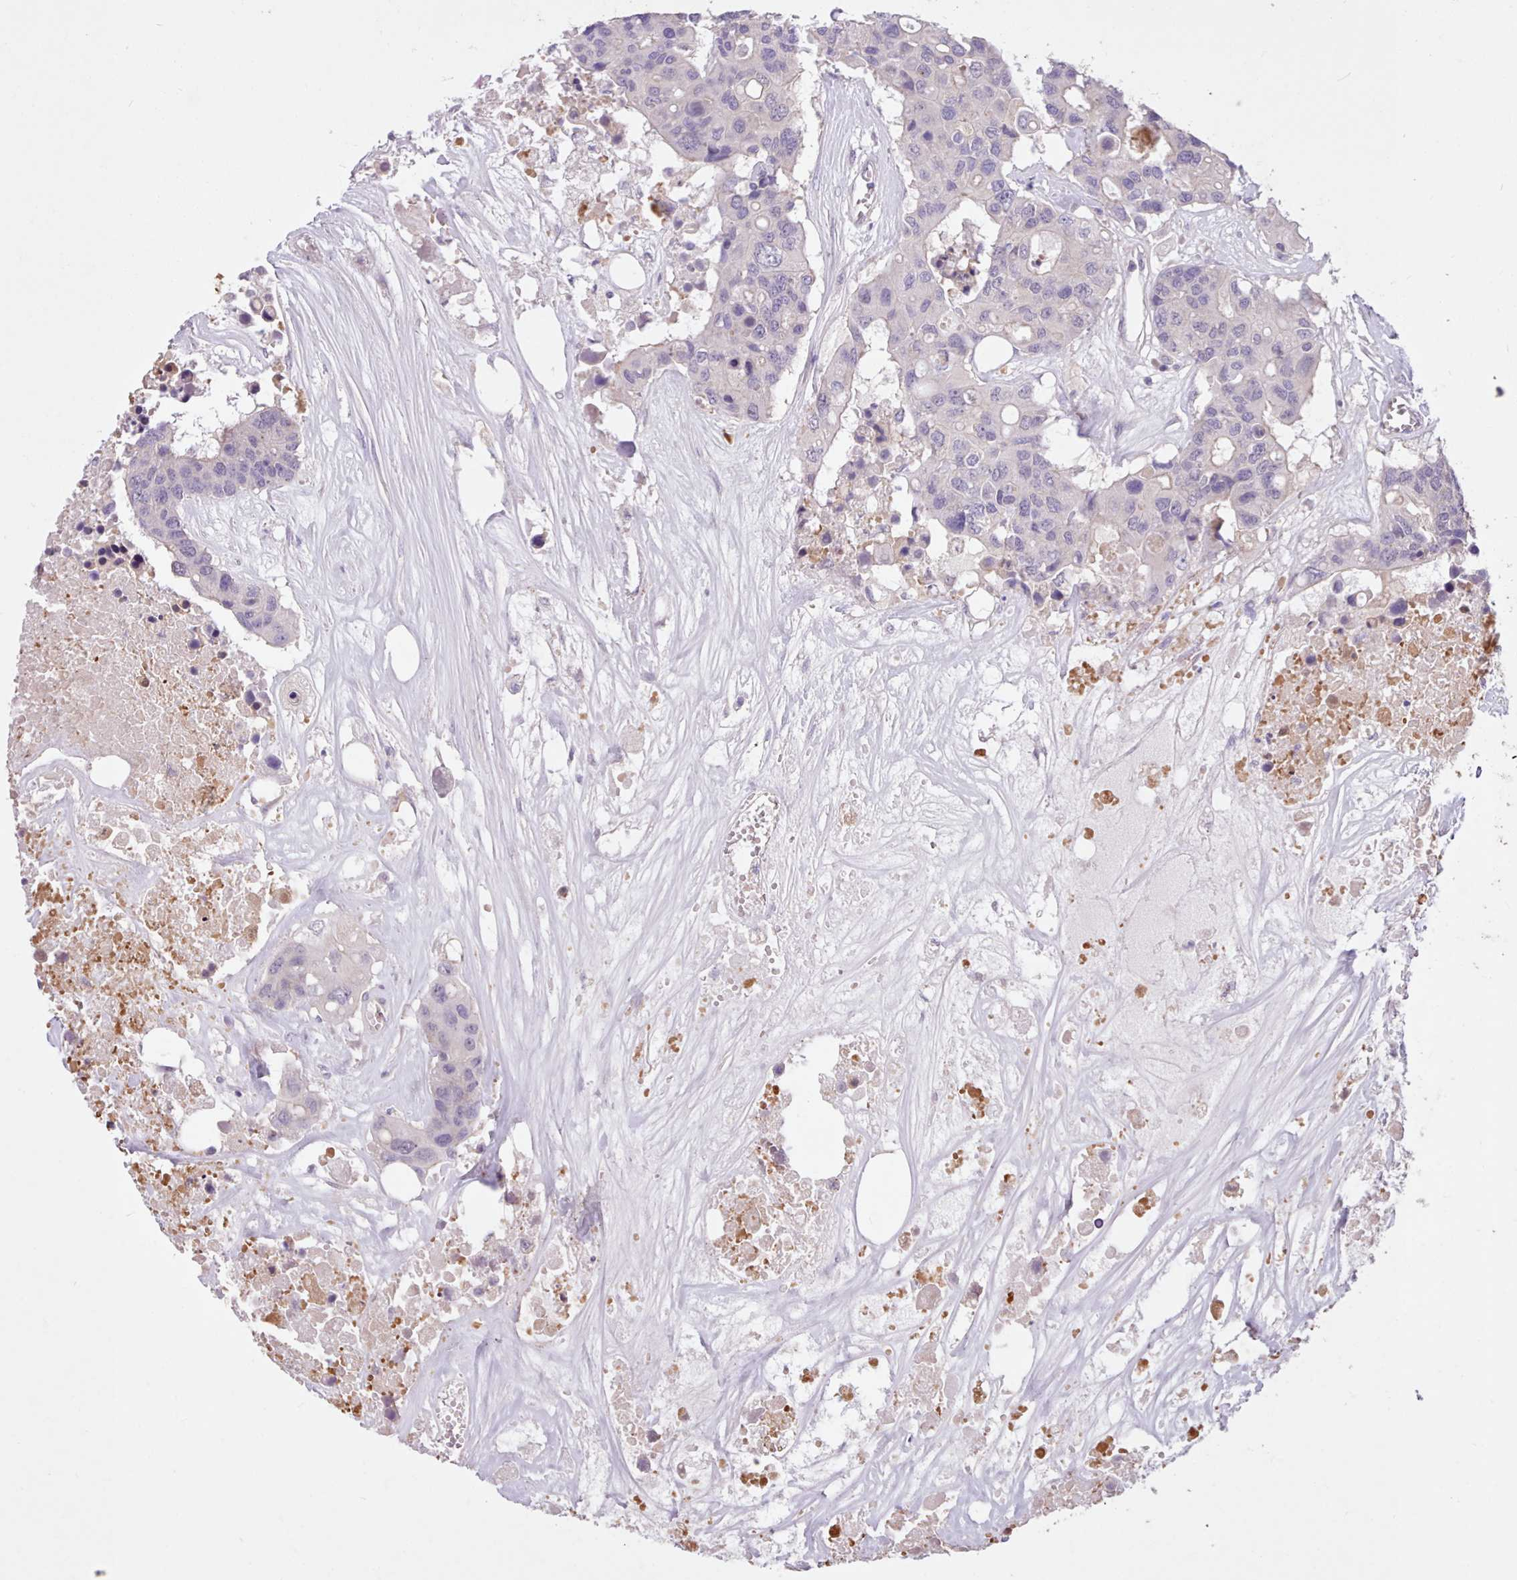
{"staining": {"intensity": "negative", "quantity": "none", "location": "none"}, "tissue": "colorectal cancer", "cell_type": "Tumor cells", "image_type": "cancer", "snomed": [{"axis": "morphology", "description": "Adenocarcinoma, NOS"}, {"axis": "topography", "description": "Colon"}], "caption": "An immunohistochemistry histopathology image of colorectal cancer (adenocarcinoma) is shown. There is no staining in tumor cells of colorectal cancer (adenocarcinoma). Nuclei are stained in blue.", "gene": "ZNF607", "patient": {"sex": "male", "age": 77}}